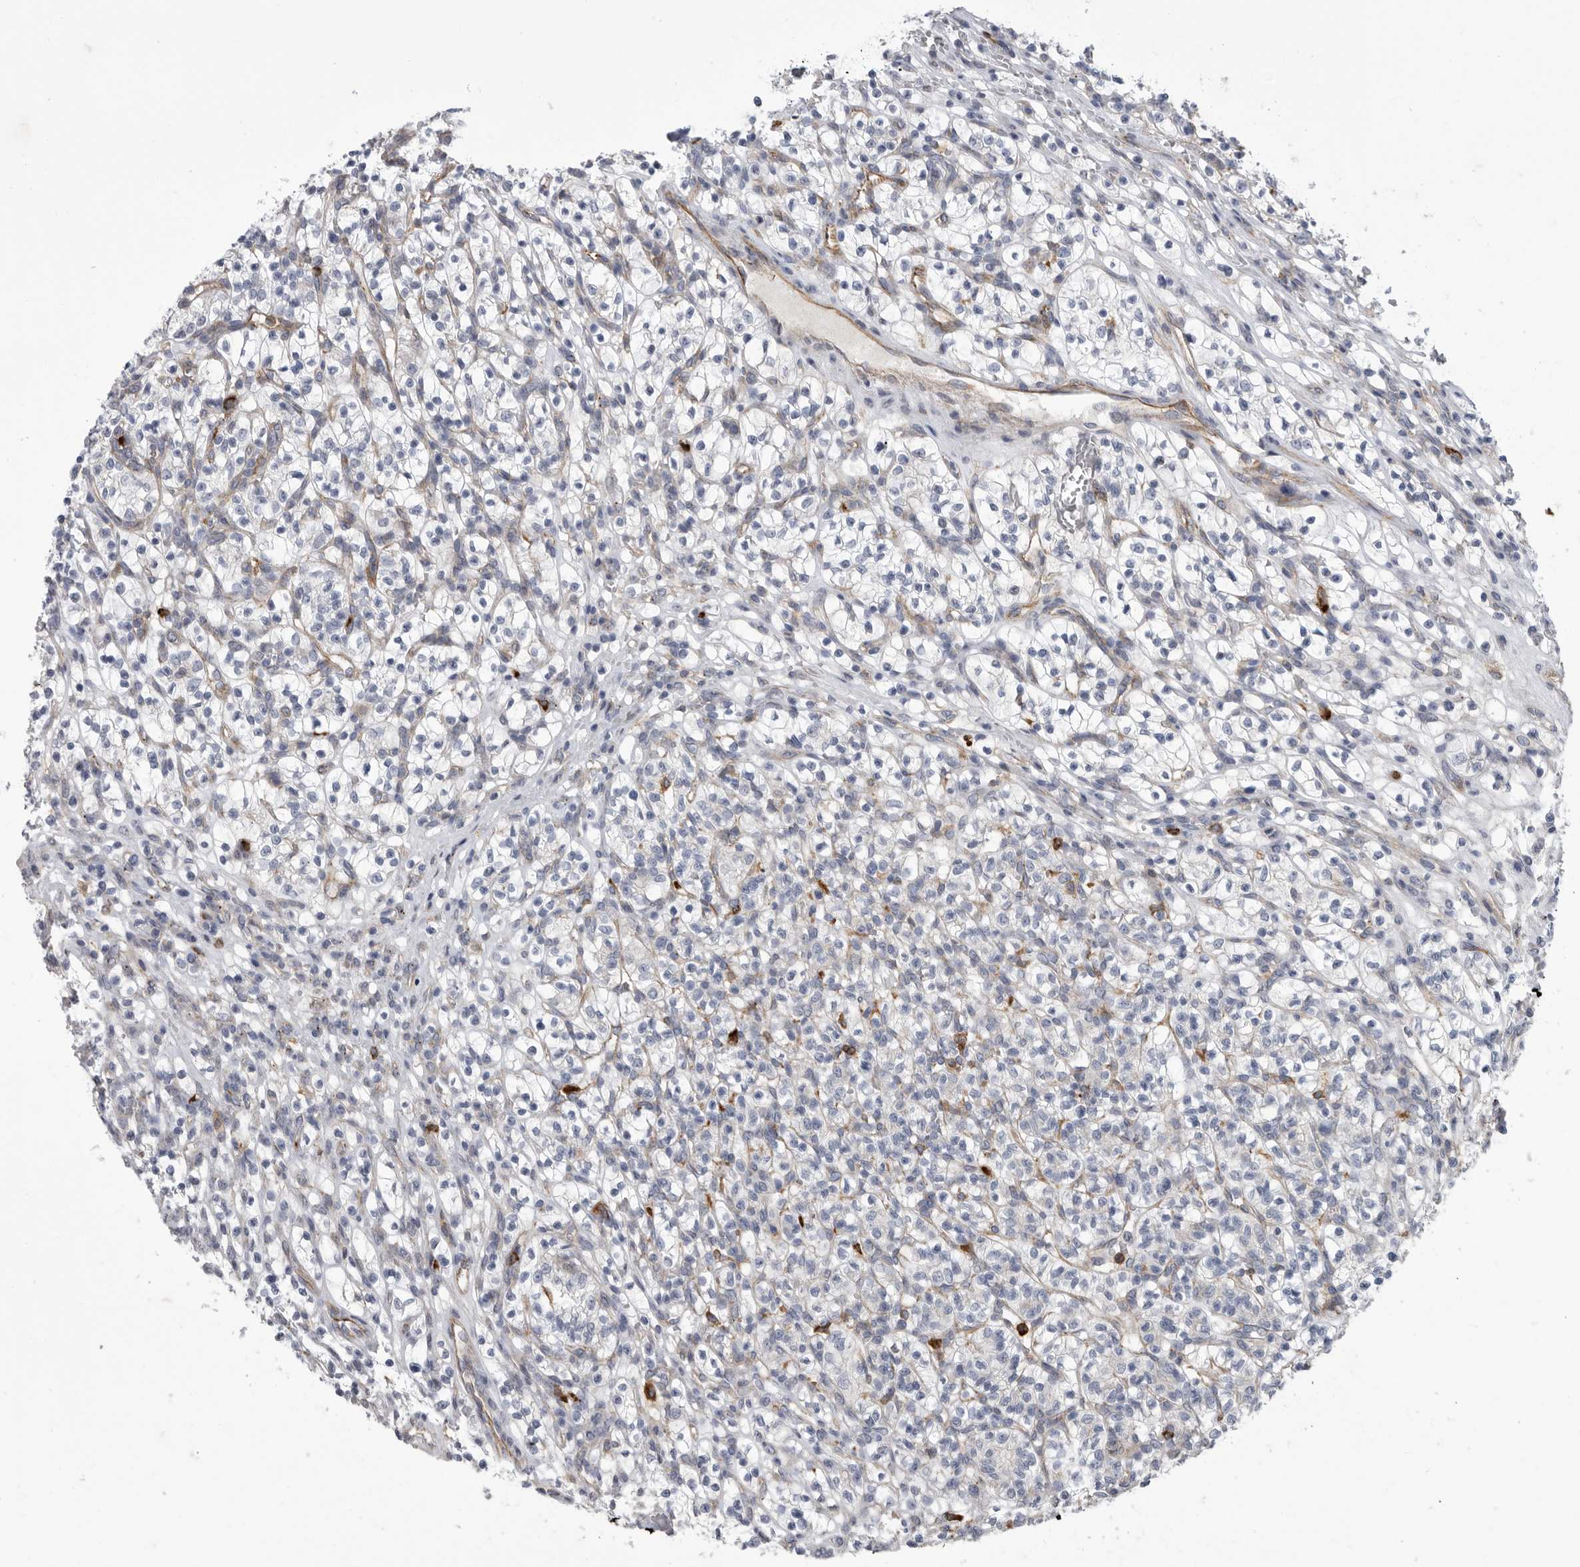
{"staining": {"intensity": "negative", "quantity": "none", "location": "none"}, "tissue": "renal cancer", "cell_type": "Tumor cells", "image_type": "cancer", "snomed": [{"axis": "morphology", "description": "Adenocarcinoma, NOS"}, {"axis": "topography", "description": "Kidney"}], "caption": "High magnification brightfield microscopy of renal adenocarcinoma stained with DAB (brown) and counterstained with hematoxylin (blue): tumor cells show no significant expression.", "gene": "SIGLEC10", "patient": {"sex": "female", "age": 57}}